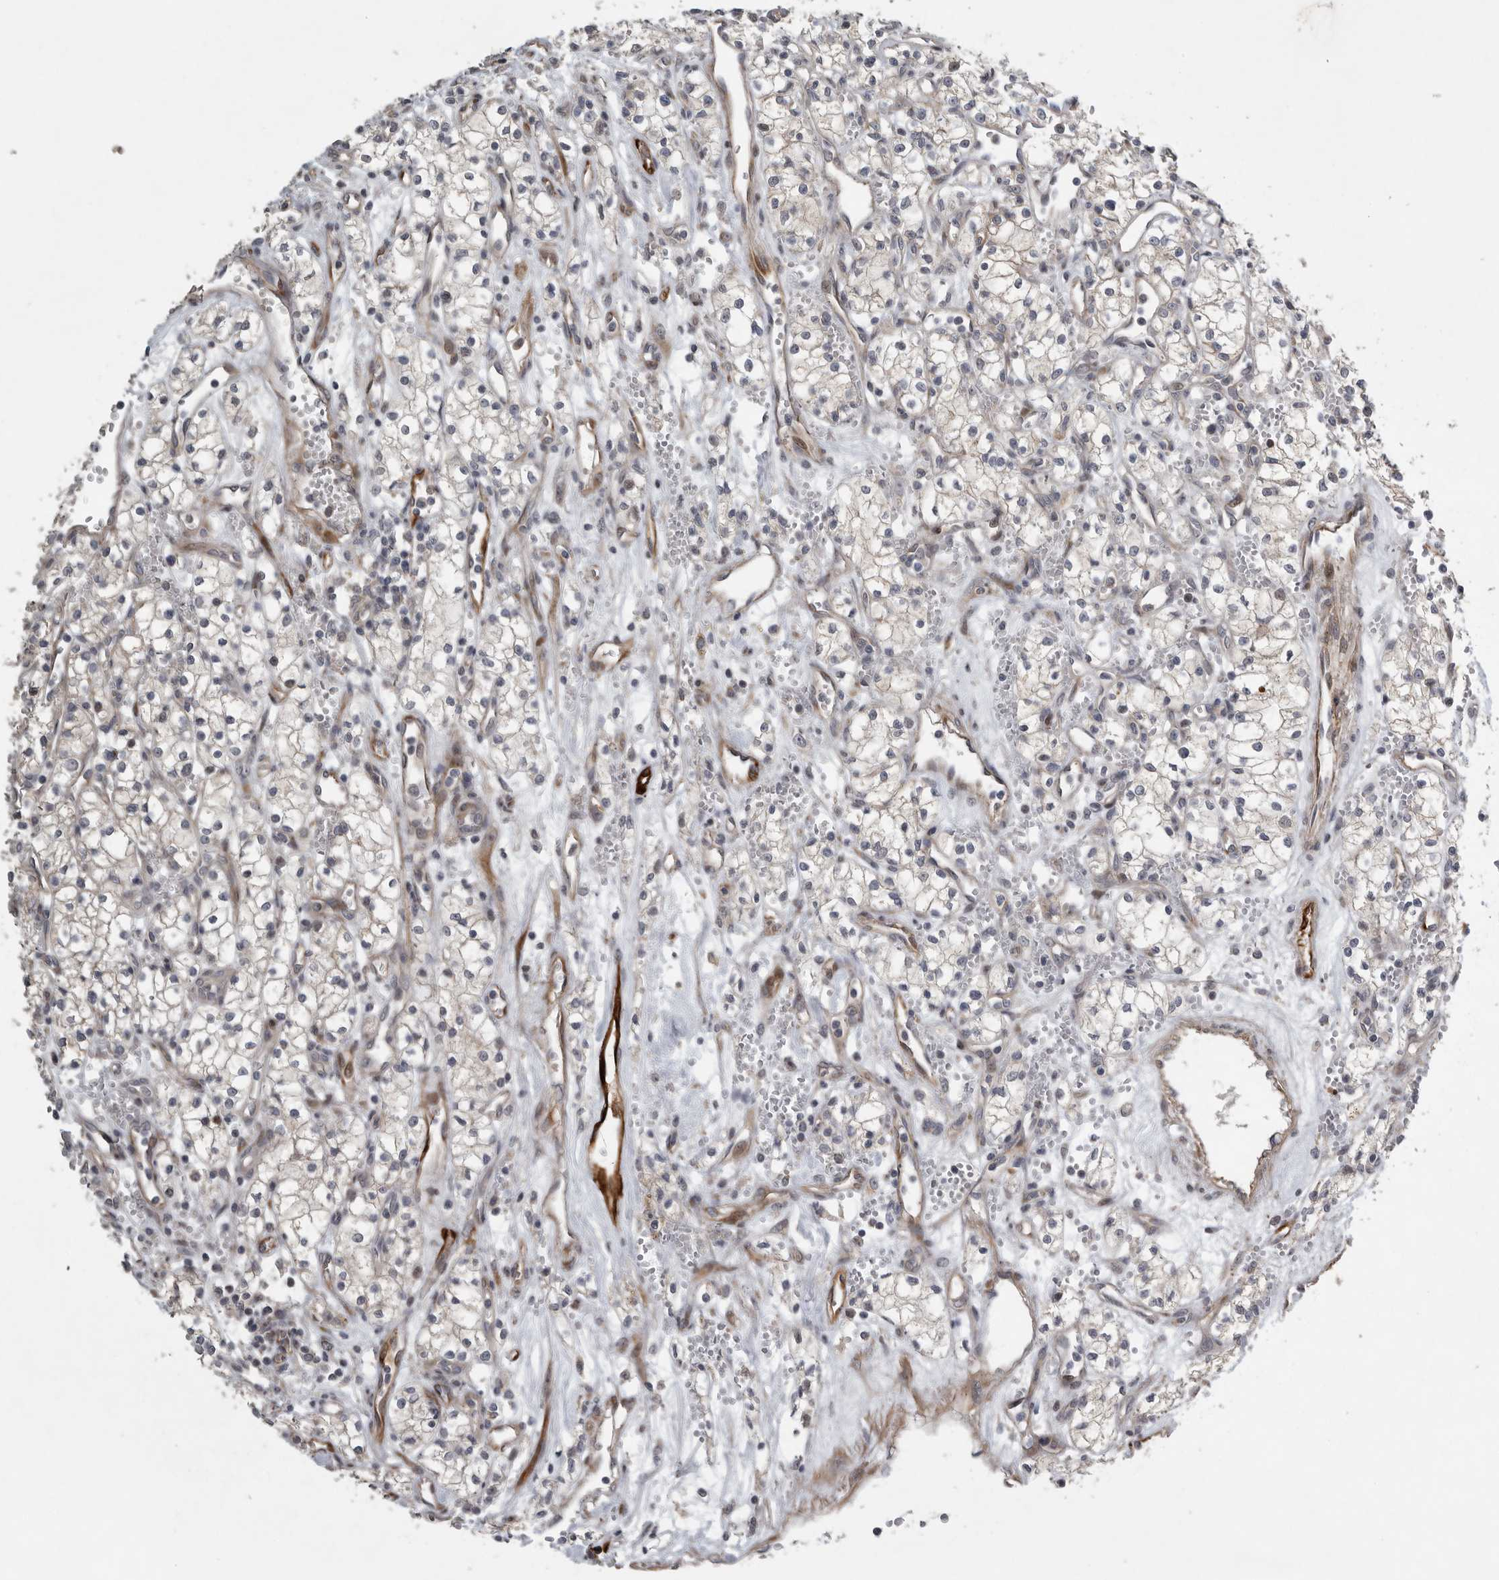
{"staining": {"intensity": "negative", "quantity": "none", "location": "none"}, "tissue": "renal cancer", "cell_type": "Tumor cells", "image_type": "cancer", "snomed": [{"axis": "morphology", "description": "Adenocarcinoma, NOS"}, {"axis": "topography", "description": "Kidney"}], "caption": "IHC of renal cancer exhibits no positivity in tumor cells.", "gene": "MPDZ", "patient": {"sex": "male", "age": 59}}